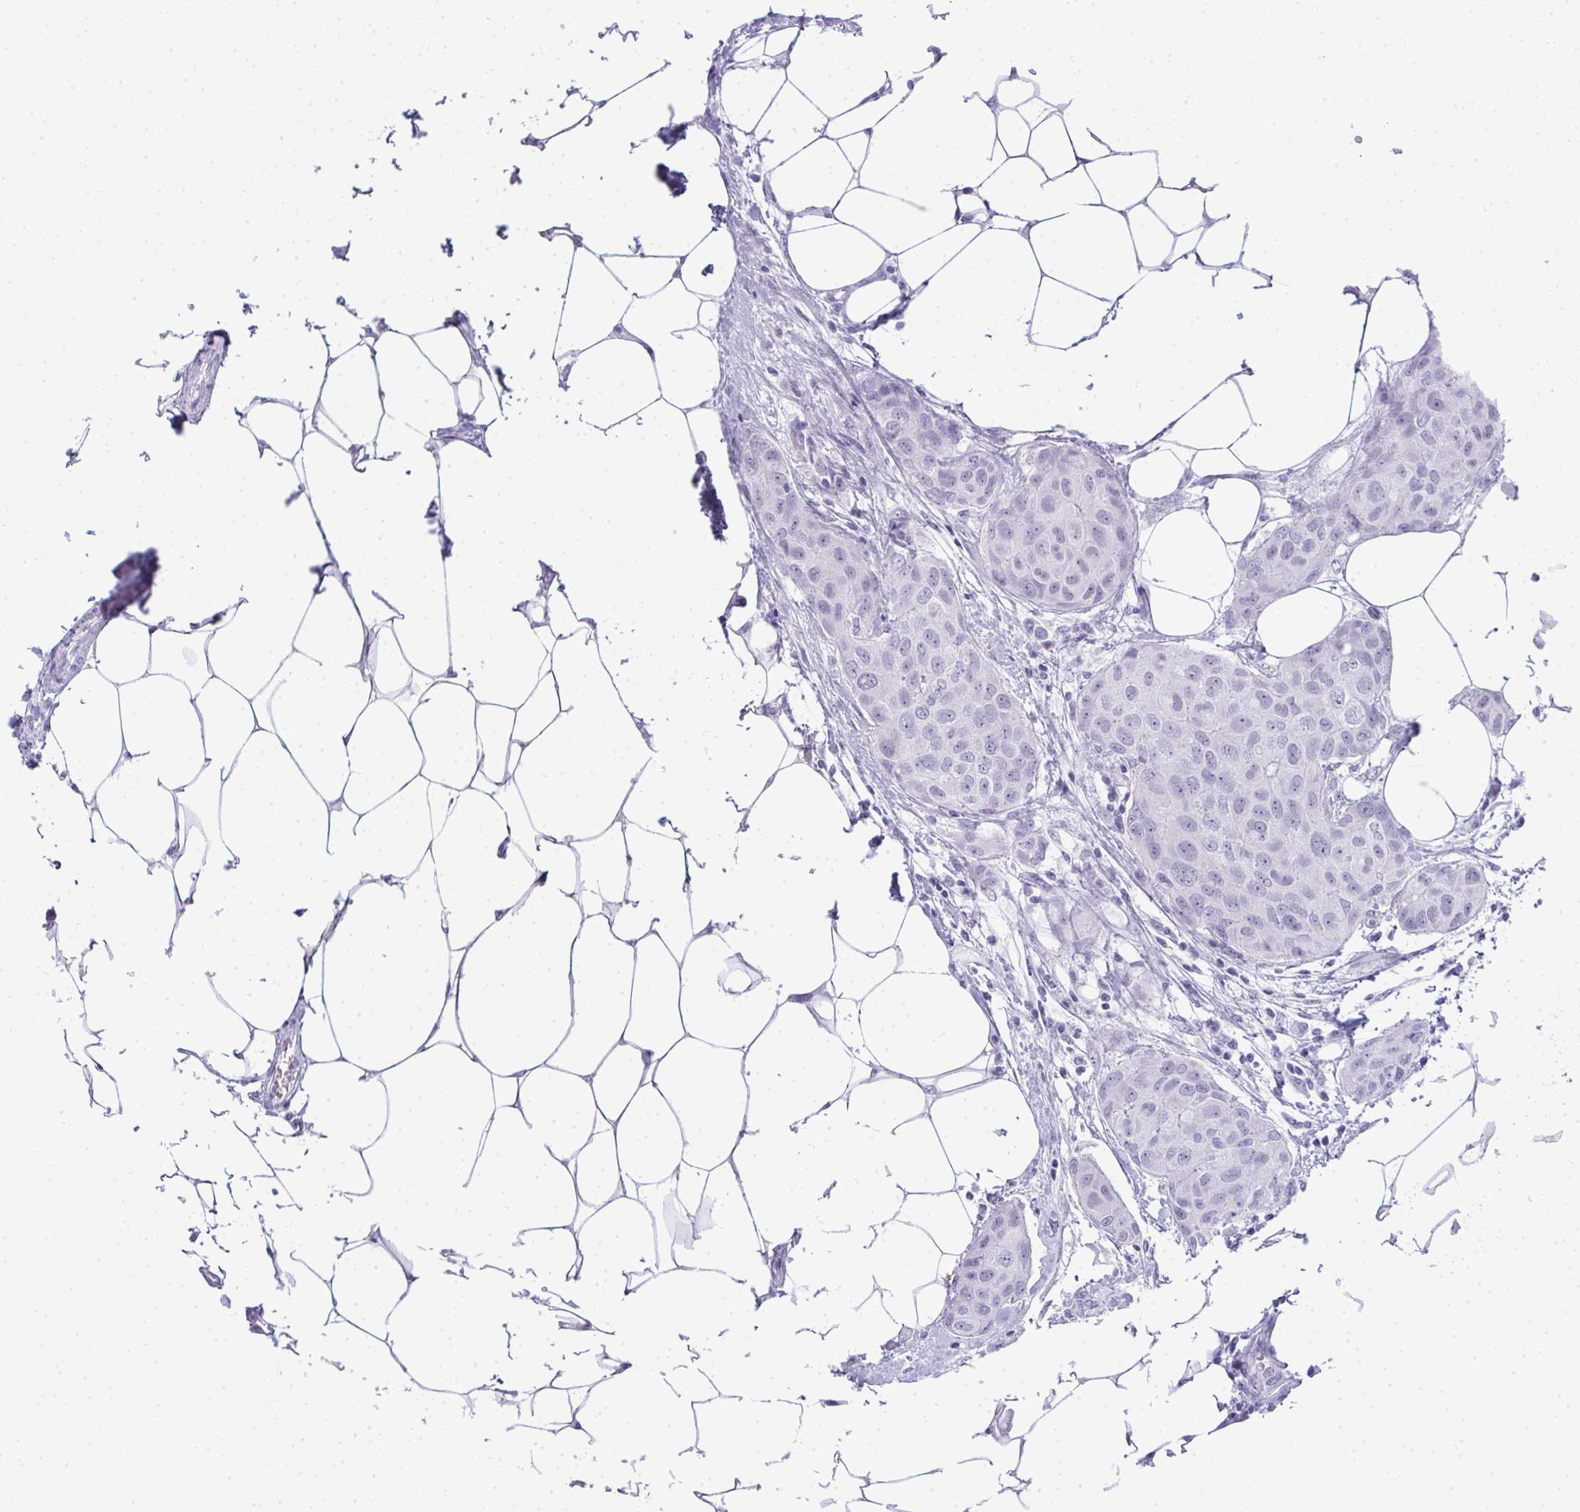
{"staining": {"intensity": "negative", "quantity": "none", "location": "none"}, "tissue": "breast cancer", "cell_type": "Tumor cells", "image_type": "cancer", "snomed": [{"axis": "morphology", "description": "Duct carcinoma"}, {"axis": "topography", "description": "Breast"}, {"axis": "topography", "description": "Lymph node"}], "caption": "This is a image of IHC staining of breast infiltrating ductal carcinoma, which shows no positivity in tumor cells.", "gene": "PLA2G1B", "patient": {"sex": "female", "age": 80}}